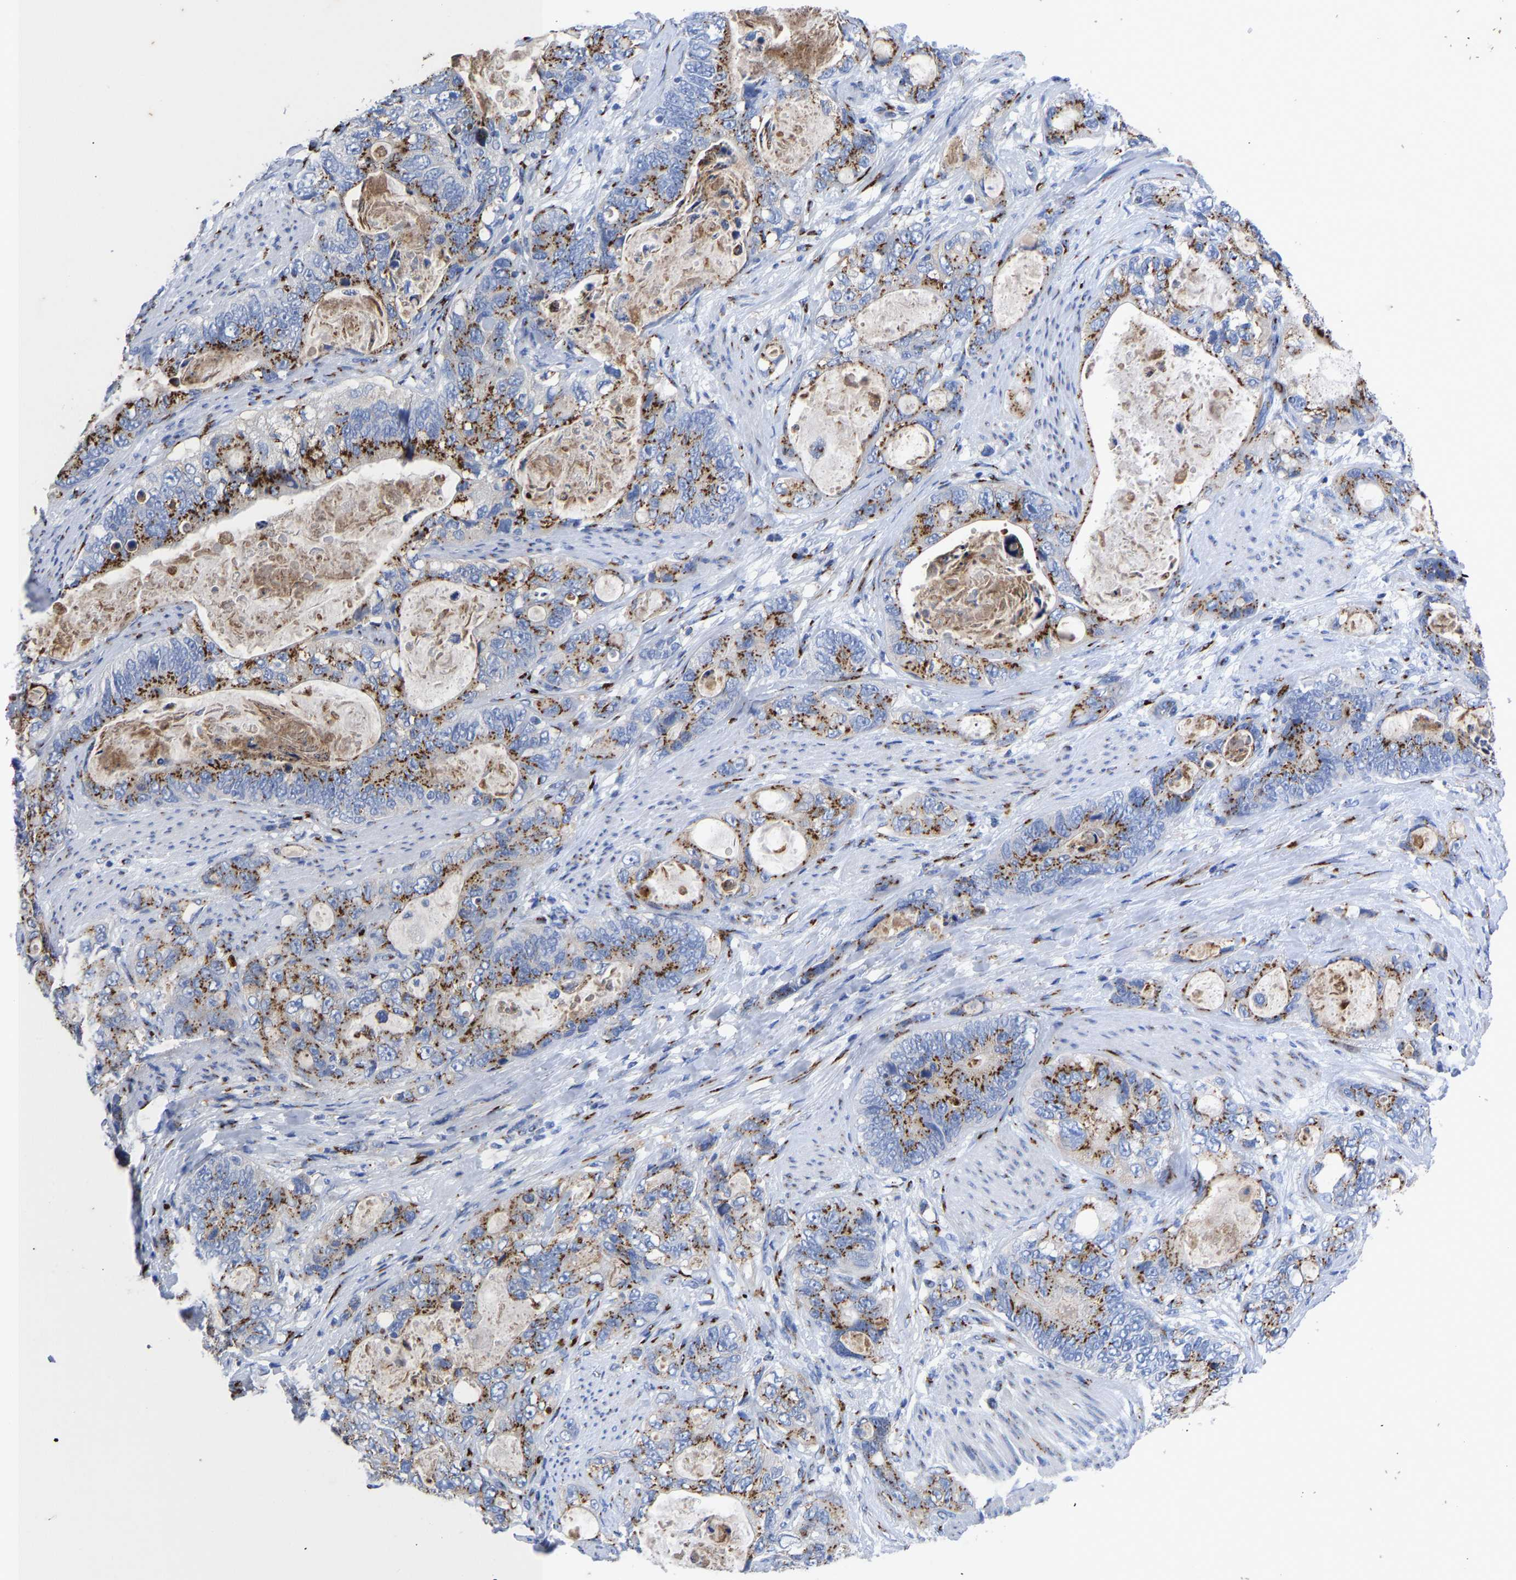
{"staining": {"intensity": "moderate", "quantity": ">75%", "location": "cytoplasmic/membranous"}, "tissue": "stomach cancer", "cell_type": "Tumor cells", "image_type": "cancer", "snomed": [{"axis": "morphology", "description": "Normal tissue, NOS"}, {"axis": "morphology", "description": "Adenocarcinoma, NOS"}, {"axis": "topography", "description": "Stomach"}], "caption": "There is medium levels of moderate cytoplasmic/membranous staining in tumor cells of stomach adenocarcinoma, as demonstrated by immunohistochemical staining (brown color).", "gene": "TMEM87A", "patient": {"sex": "female", "age": 89}}